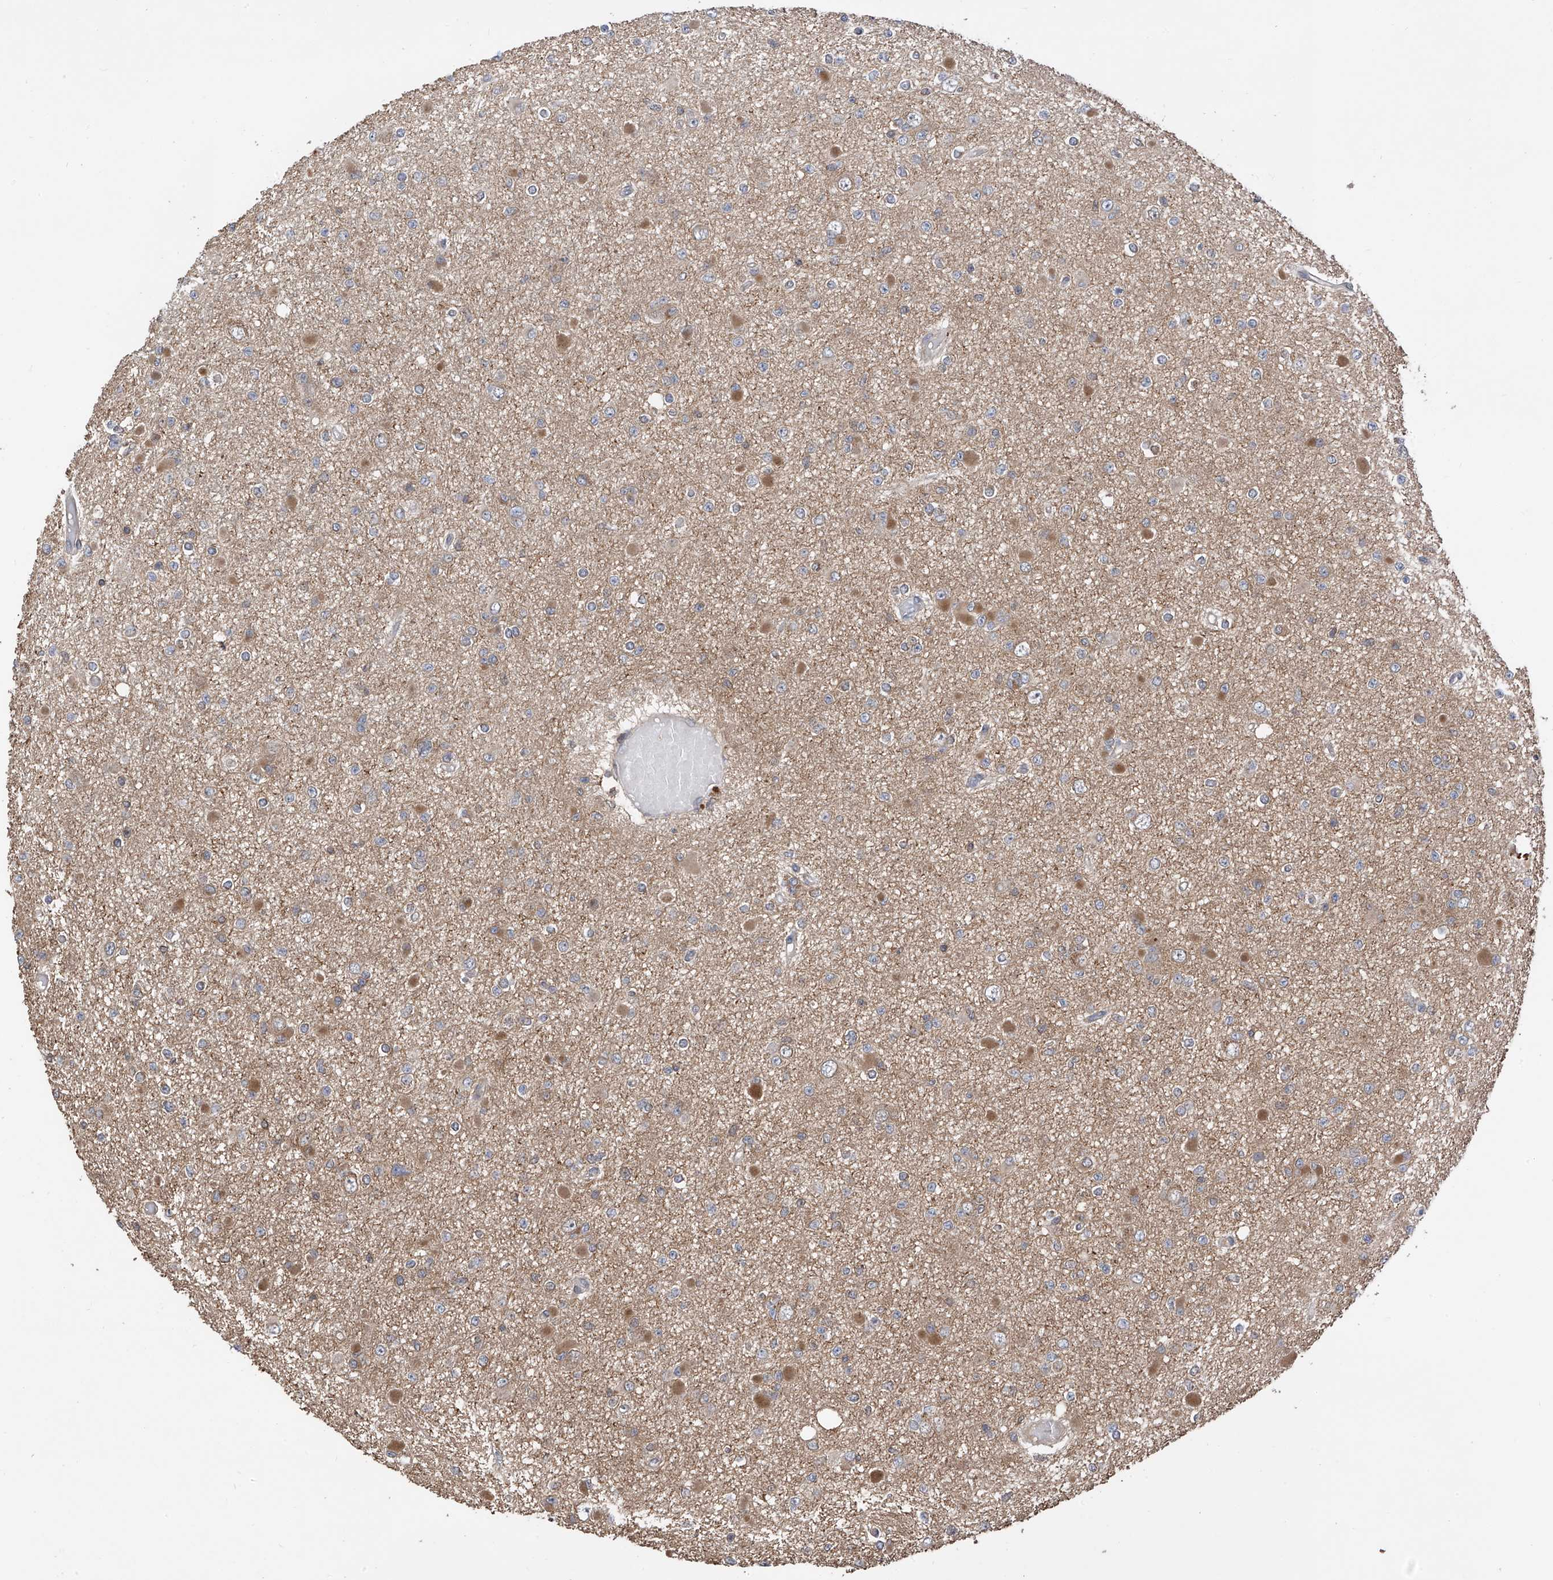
{"staining": {"intensity": "moderate", "quantity": "<25%", "location": "cytoplasmic/membranous"}, "tissue": "glioma", "cell_type": "Tumor cells", "image_type": "cancer", "snomed": [{"axis": "morphology", "description": "Glioma, malignant, Low grade"}, {"axis": "topography", "description": "Brain"}], "caption": "Protein expression analysis of malignant glioma (low-grade) exhibits moderate cytoplasmic/membranous positivity in approximately <25% of tumor cells.", "gene": "RPAIN", "patient": {"sex": "female", "age": 22}}